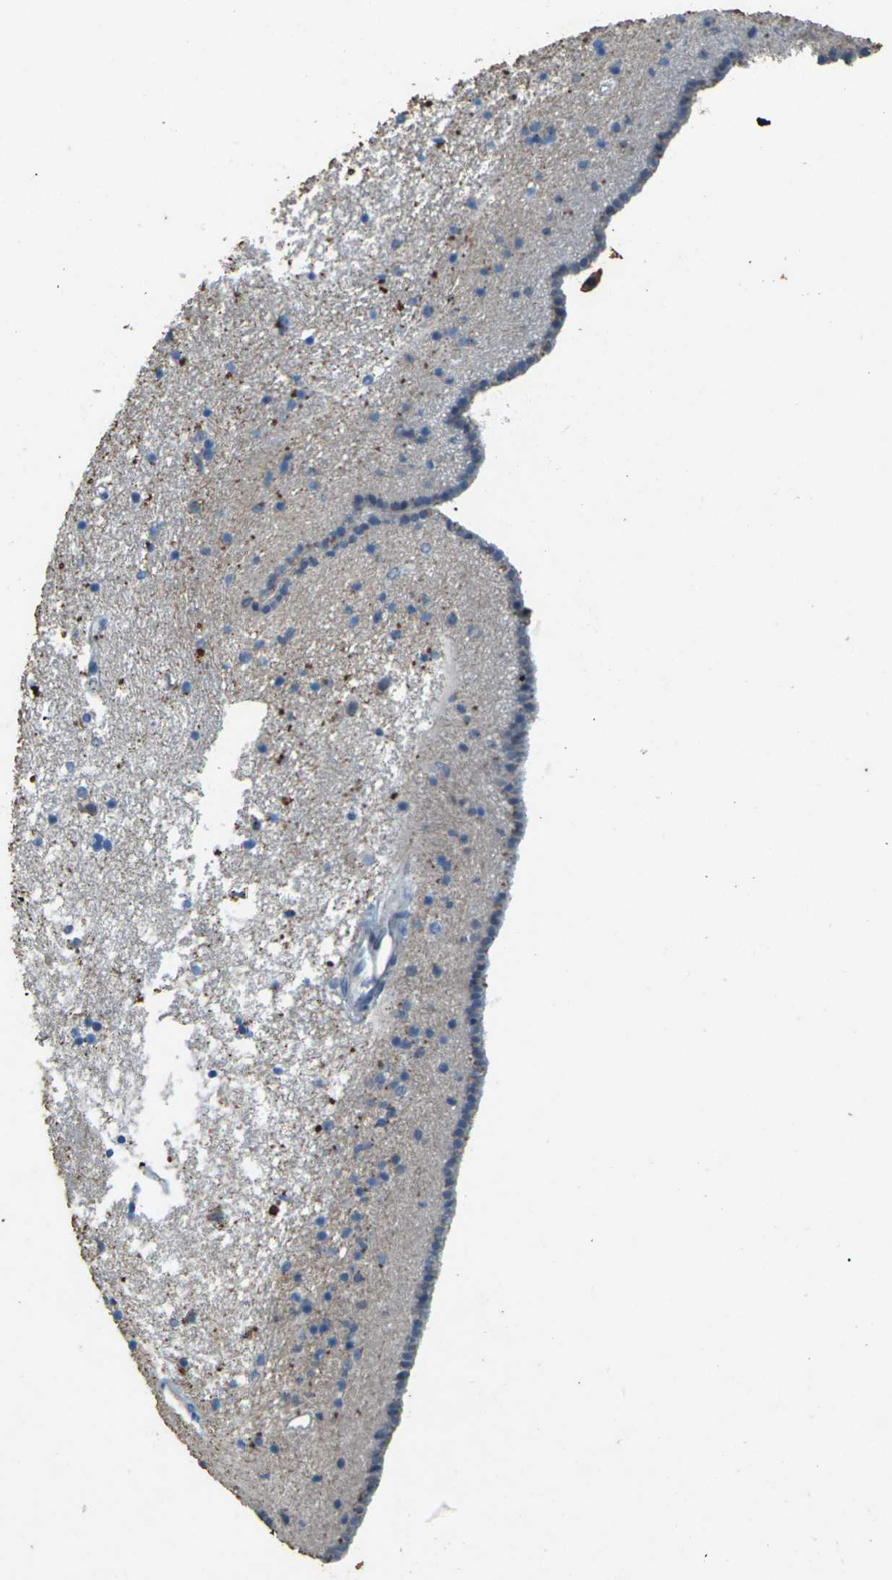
{"staining": {"intensity": "strong", "quantity": "<25%", "location": "cytoplasmic/membranous"}, "tissue": "caudate", "cell_type": "Glial cells", "image_type": "normal", "snomed": [{"axis": "morphology", "description": "Normal tissue, NOS"}, {"axis": "topography", "description": "Lateral ventricle wall"}], "caption": "Protein staining displays strong cytoplasmic/membranous staining in approximately <25% of glial cells in normal caudate. (DAB (3,3'-diaminobenzidine) IHC, brown staining for protein, blue staining for nuclei).", "gene": "SIGLEC14", "patient": {"sex": "male", "age": 45}}